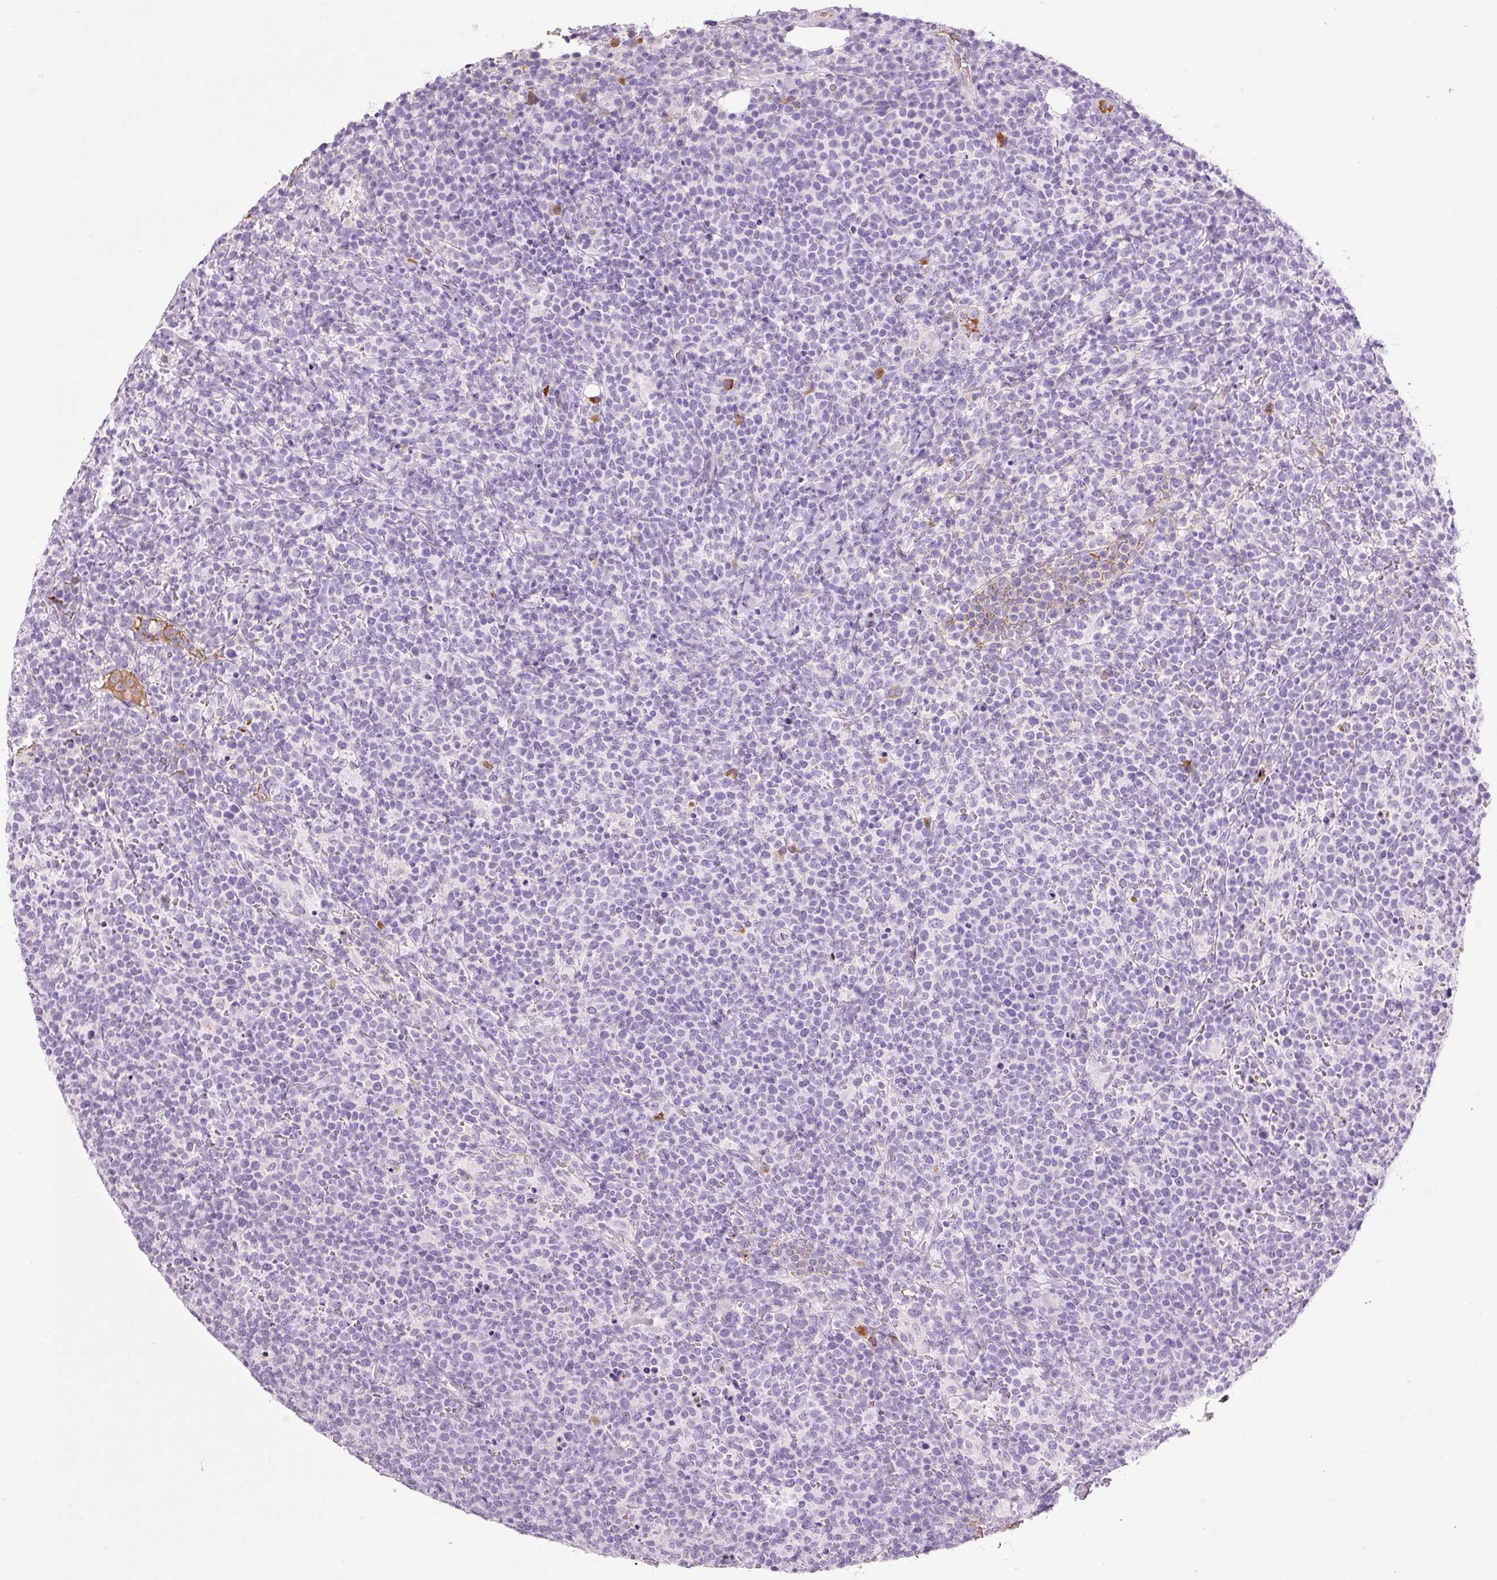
{"staining": {"intensity": "negative", "quantity": "none", "location": "none"}, "tissue": "lymphoma", "cell_type": "Tumor cells", "image_type": "cancer", "snomed": [{"axis": "morphology", "description": "Malignant lymphoma, non-Hodgkin's type, High grade"}, {"axis": "topography", "description": "Lymph node"}], "caption": "The micrograph shows no significant expression in tumor cells of malignant lymphoma, non-Hodgkin's type (high-grade).", "gene": "KLF1", "patient": {"sex": "male", "age": 61}}